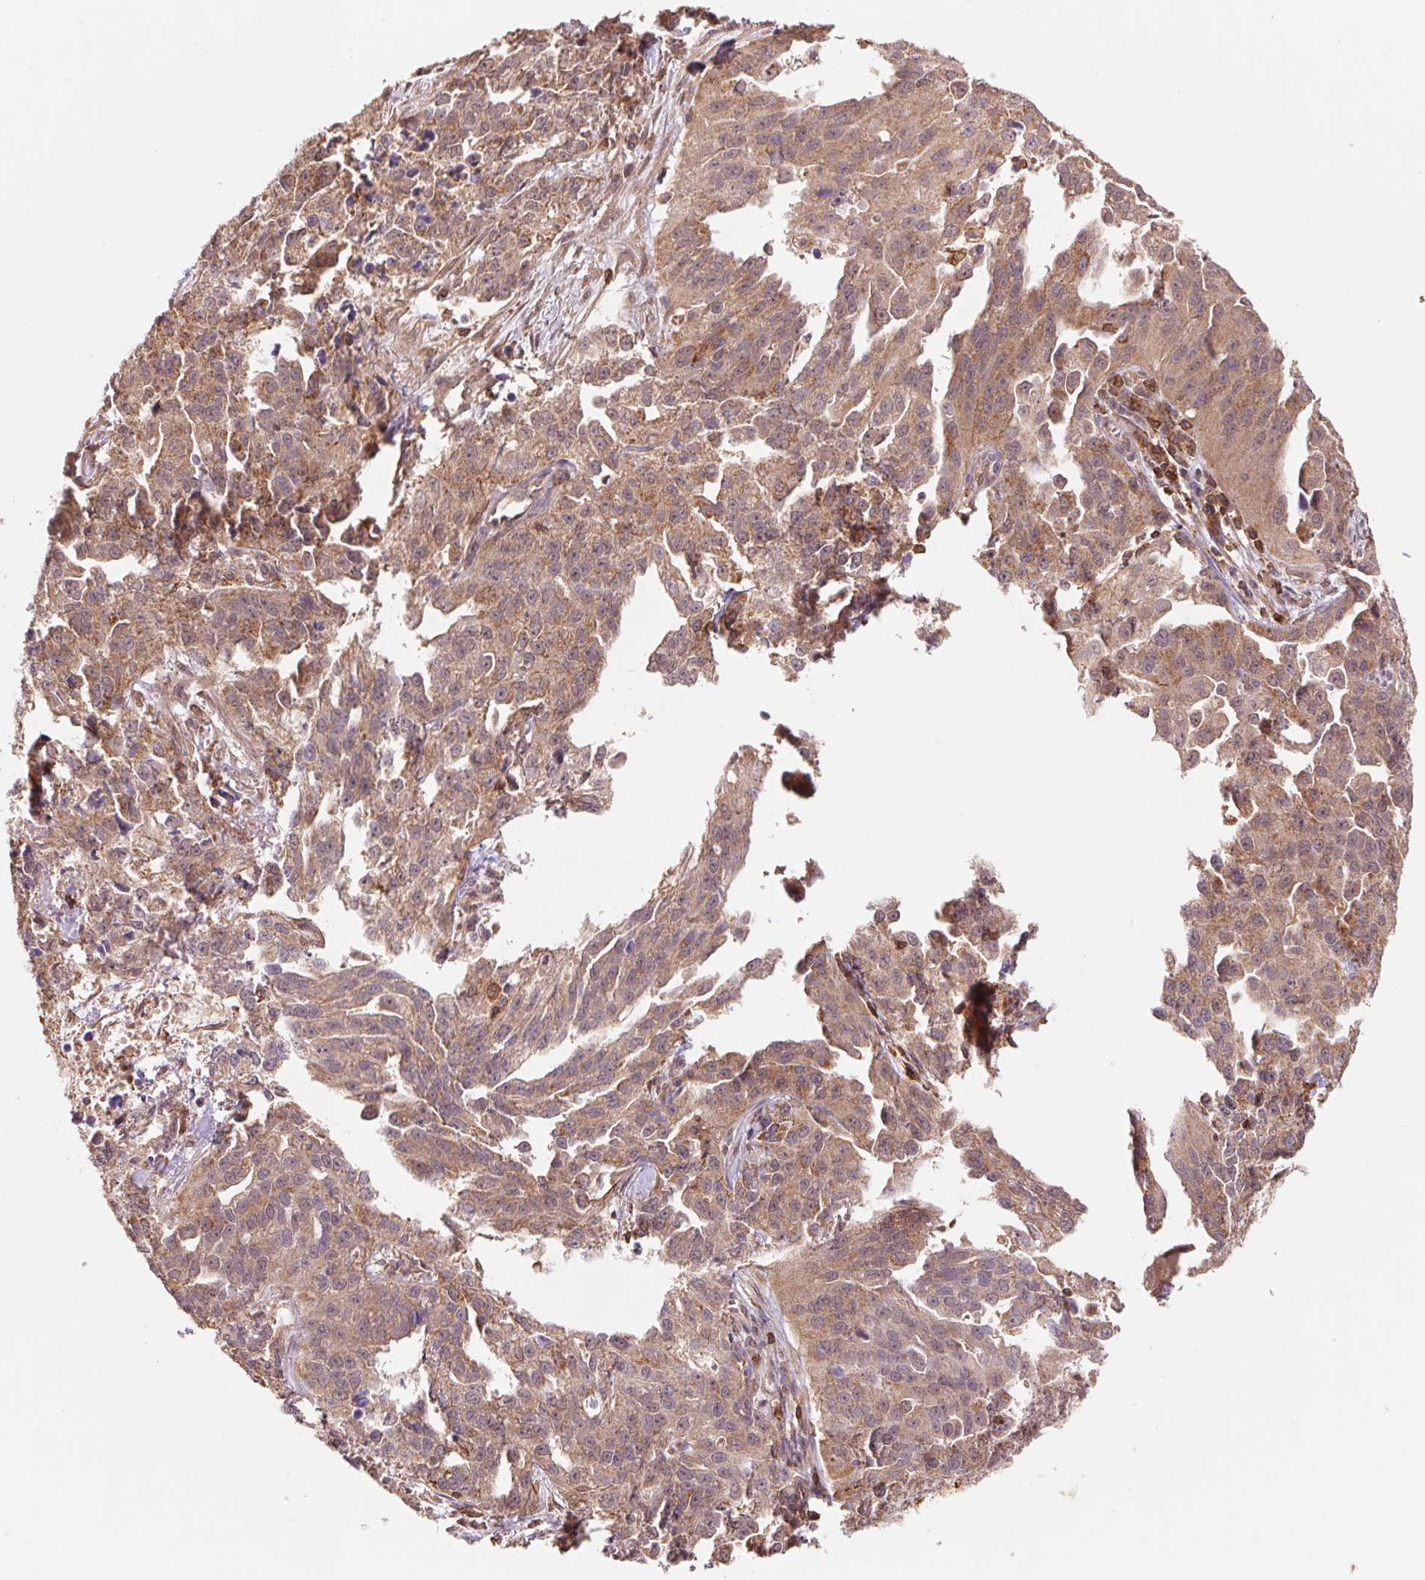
{"staining": {"intensity": "moderate", "quantity": ">75%", "location": "cytoplasmic/membranous"}, "tissue": "ovarian cancer", "cell_type": "Tumor cells", "image_type": "cancer", "snomed": [{"axis": "morphology", "description": "Cystadenocarcinoma, serous, NOS"}, {"axis": "topography", "description": "Ovary"}], "caption": "High-magnification brightfield microscopy of ovarian cancer (serous cystadenocarcinoma) stained with DAB (3,3'-diaminobenzidine) (brown) and counterstained with hematoxylin (blue). tumor cells exhibit moderate cytoplasmic/membranous staining is identified in about>75% of cells. The staining is performed using DAB (3,3'-diaminobenzidine) brown chromogen to label protein expression. The nuclei are counter-stained blue using hematoxylin.", "gene": "URM1", "patient": {"sex": "female", "age": 75}}